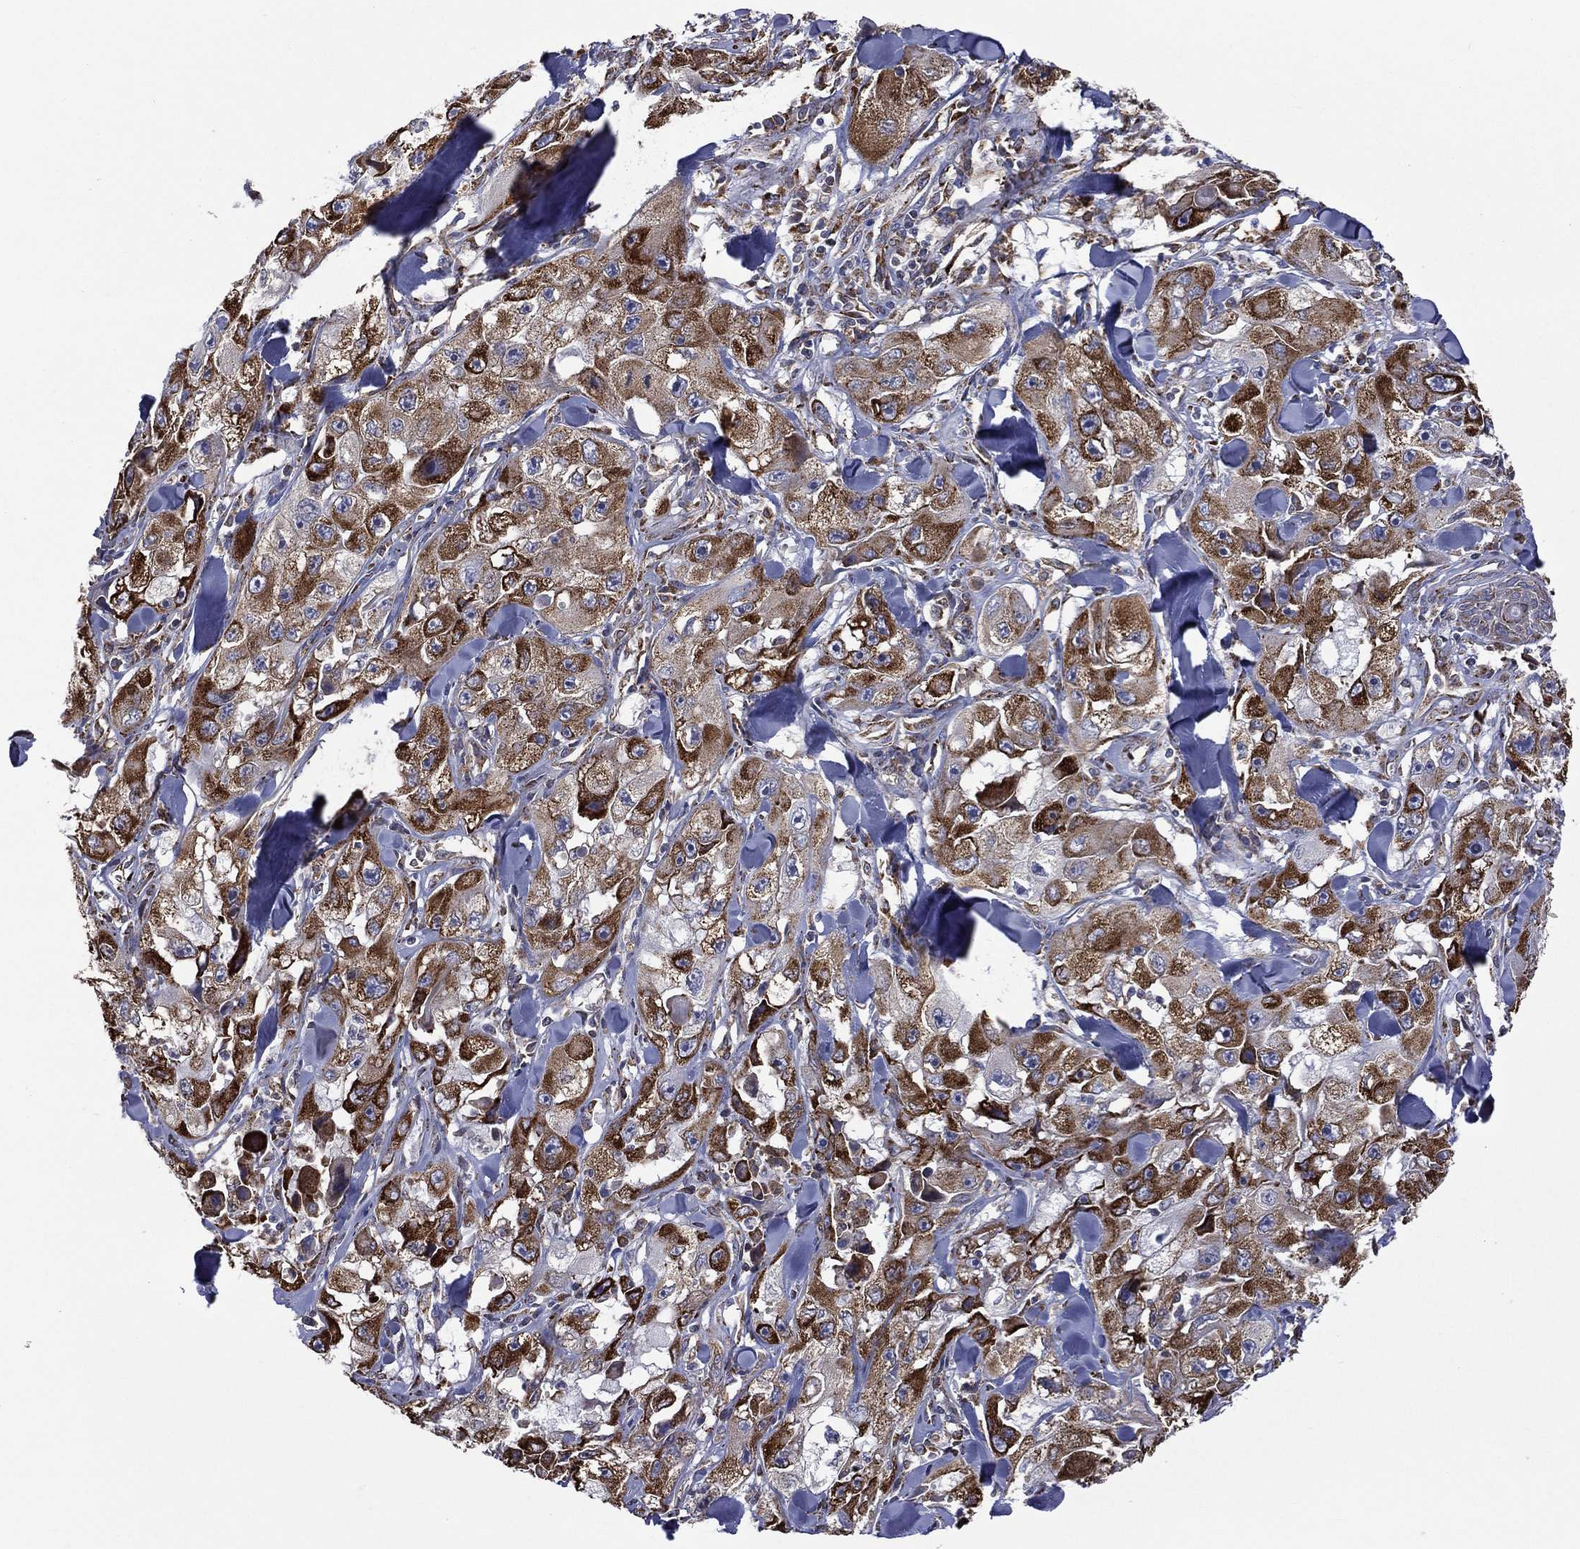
{"staining": {"intensity": "strong", "quantity": ">75%", "location": "cytoplasmic/membranous"}, "tissue": "skin cancer", "cell_type": "Tumor cells", "image_type": "cancer", "snomed": [{"axis": "morphology", "description": "Squamous cell carcinoma, NOS"}, {"axis": "topography", "description": "Skin"}, {"axis": "topography", "description": "Subcutis"}], "caption": "Strong cytoplasmic/membranous staining for a protein is seen in approximately >75% of tumor cells of skin squamous cell carcinoma using IHC.", "gene": "C20orf96", "patient": {"sex": "male", "age": 73}}